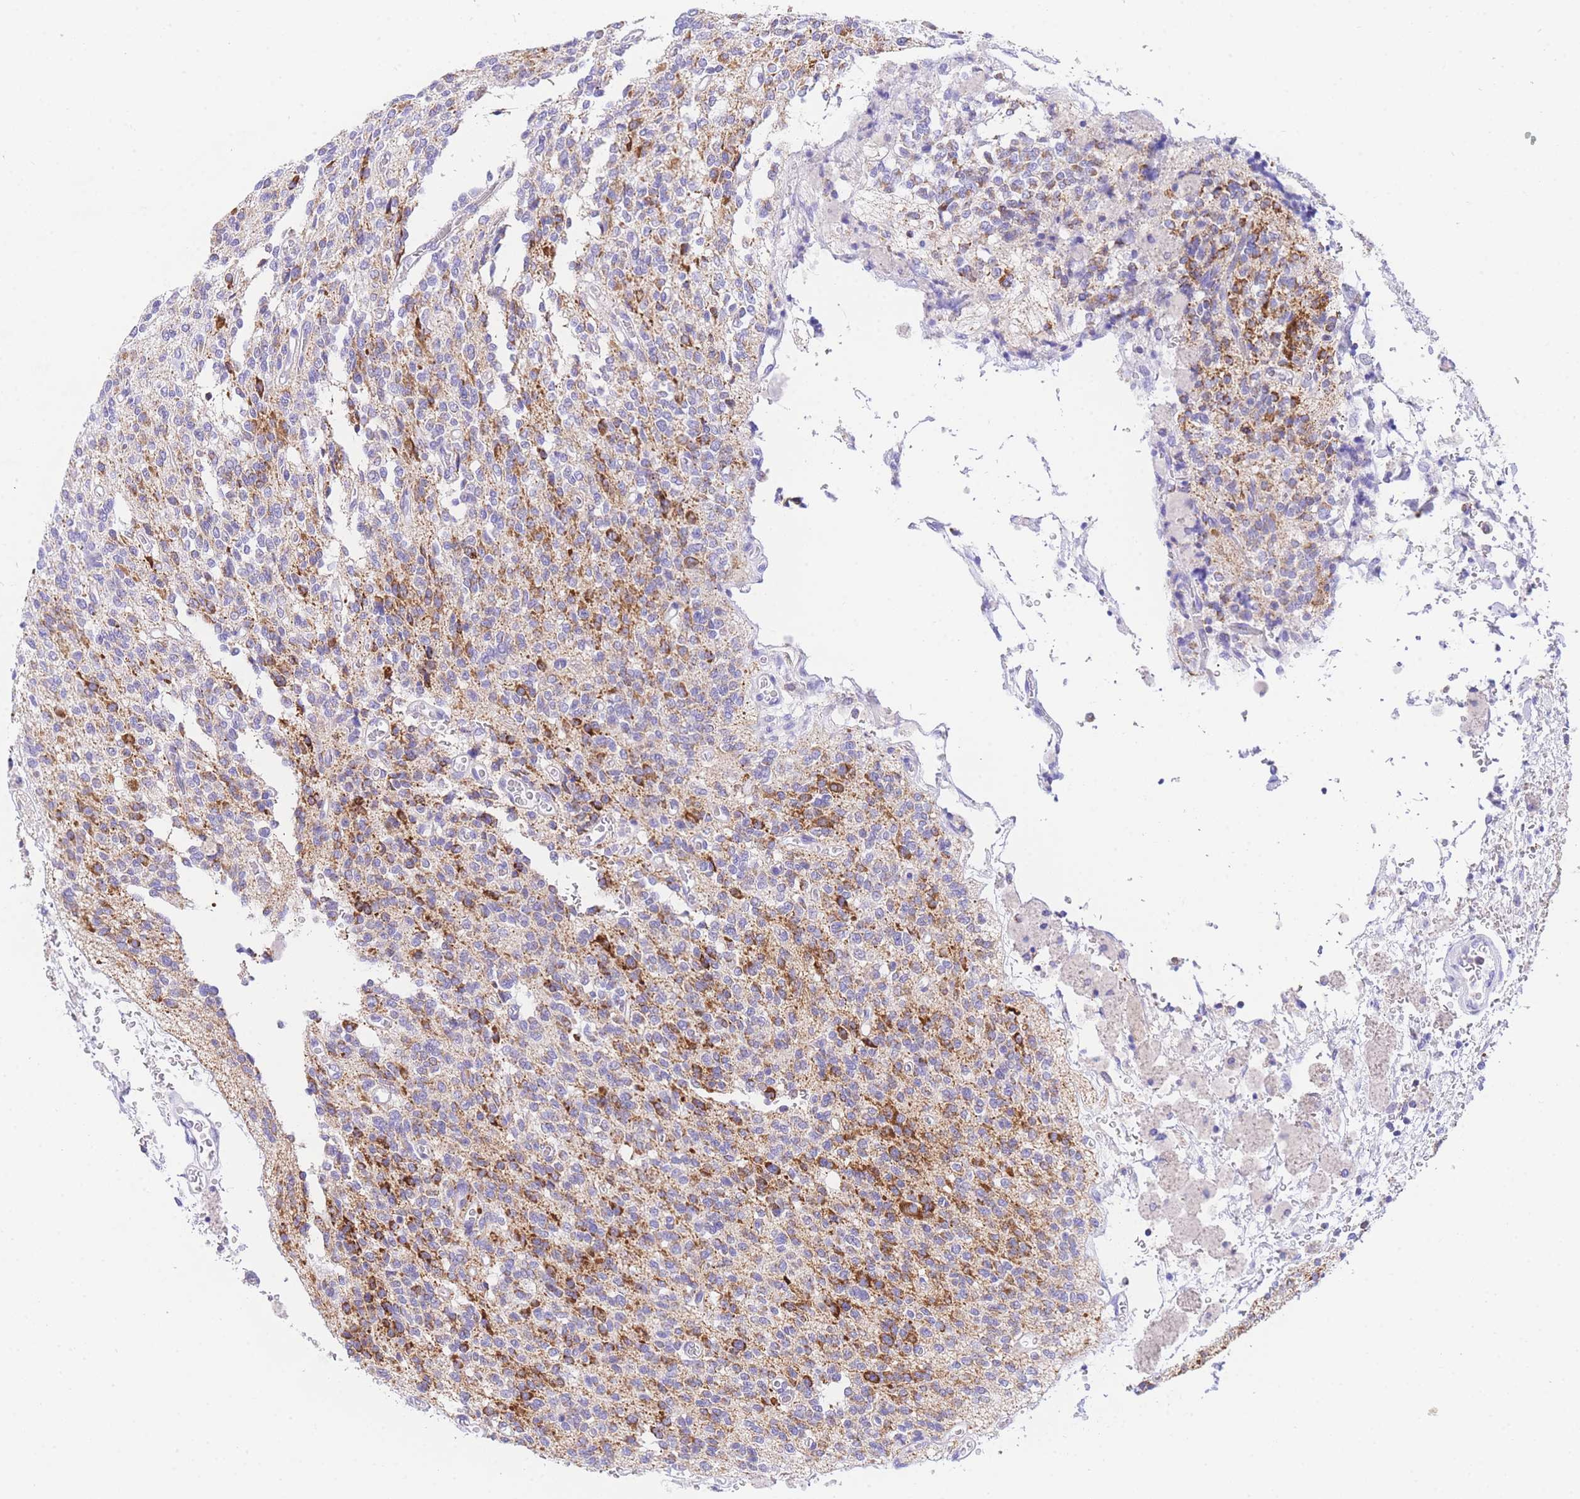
{"staining": {"intensity": "strong", "quantity": "<25%", "location": "cytoplasmic/membranous"}, "tissue": "glioma", "cell_type": "Tumor cells", "image_type": "cancer", "snomed": [{"axis": "morphology", "description": "Glioma, malignant, High grade"}, {"axis": "topography", "description": "Brain"}], "caption": "Malignant glioma (high-grade) stained with a protein marker shows strong staining in tumor cells.", "gene": "NKD2", "patient": {"sex": "male", "age": 34}}